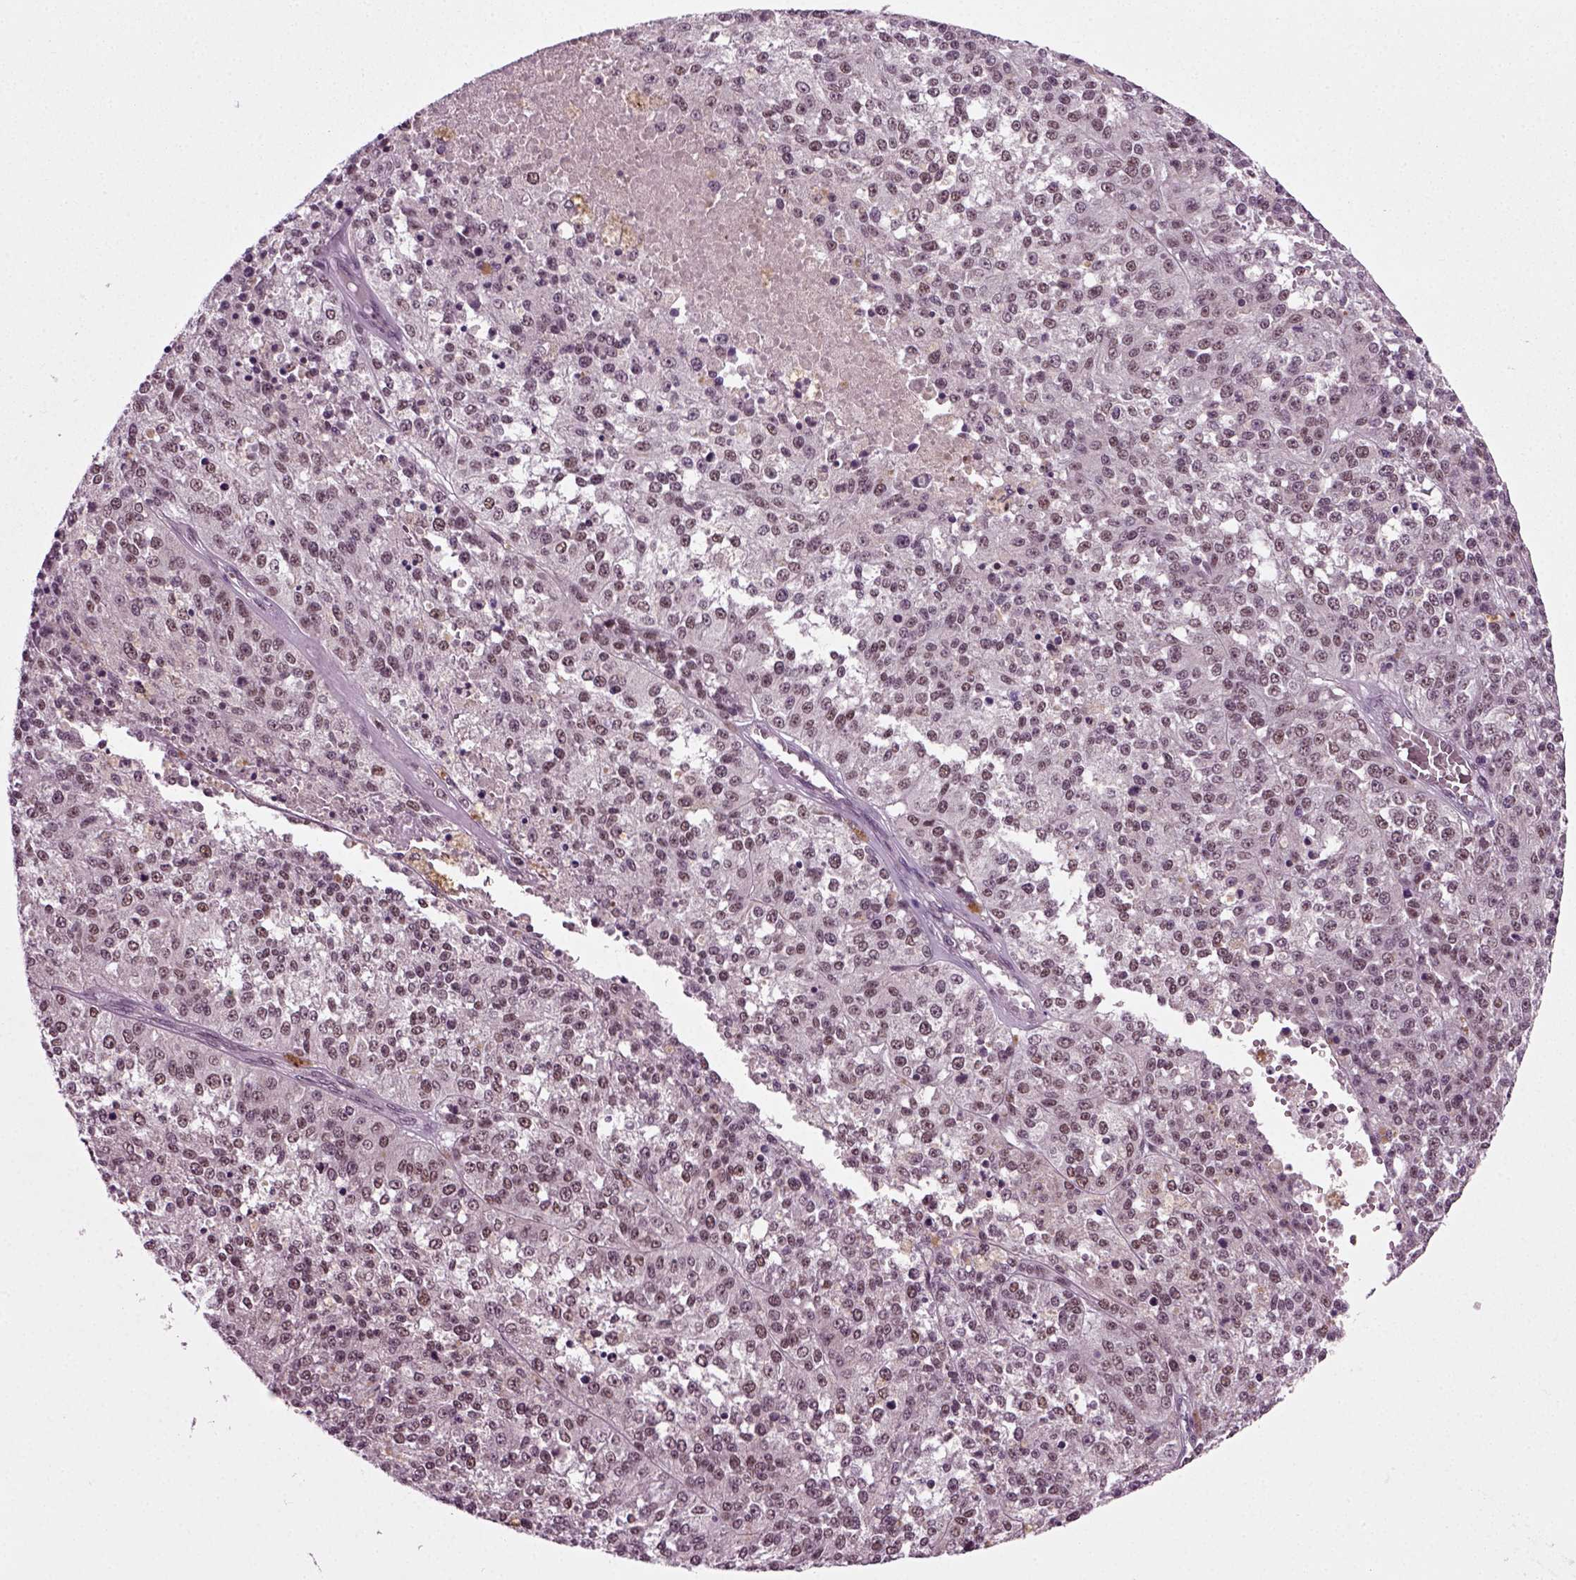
{"staining": {"intensity": "moderate", "quantity": "<25%", "location": "nuclear"}, "tissue": "melanoma", "cell_type": "Tumor cells", "image_type": "cancer", "snomed": [{"axis": "morphology", "description": "Malignant melanoma, Metastatic site"}, {"axis": "topography", "description": "Lymph node"}], "caption": "Immunohistochemistry (IHC) histopathology image of neoplastic tissue: malignant melanoma (metastatic site) stained using immunohistochemistry (IHC) reveals low levels of moderate protein expression localized specifically in the nuclear of tumor cells, appearing as a nuclear brown color.", "gene": "RCOR3", "patient": {"sex": "female", "age": 64}}